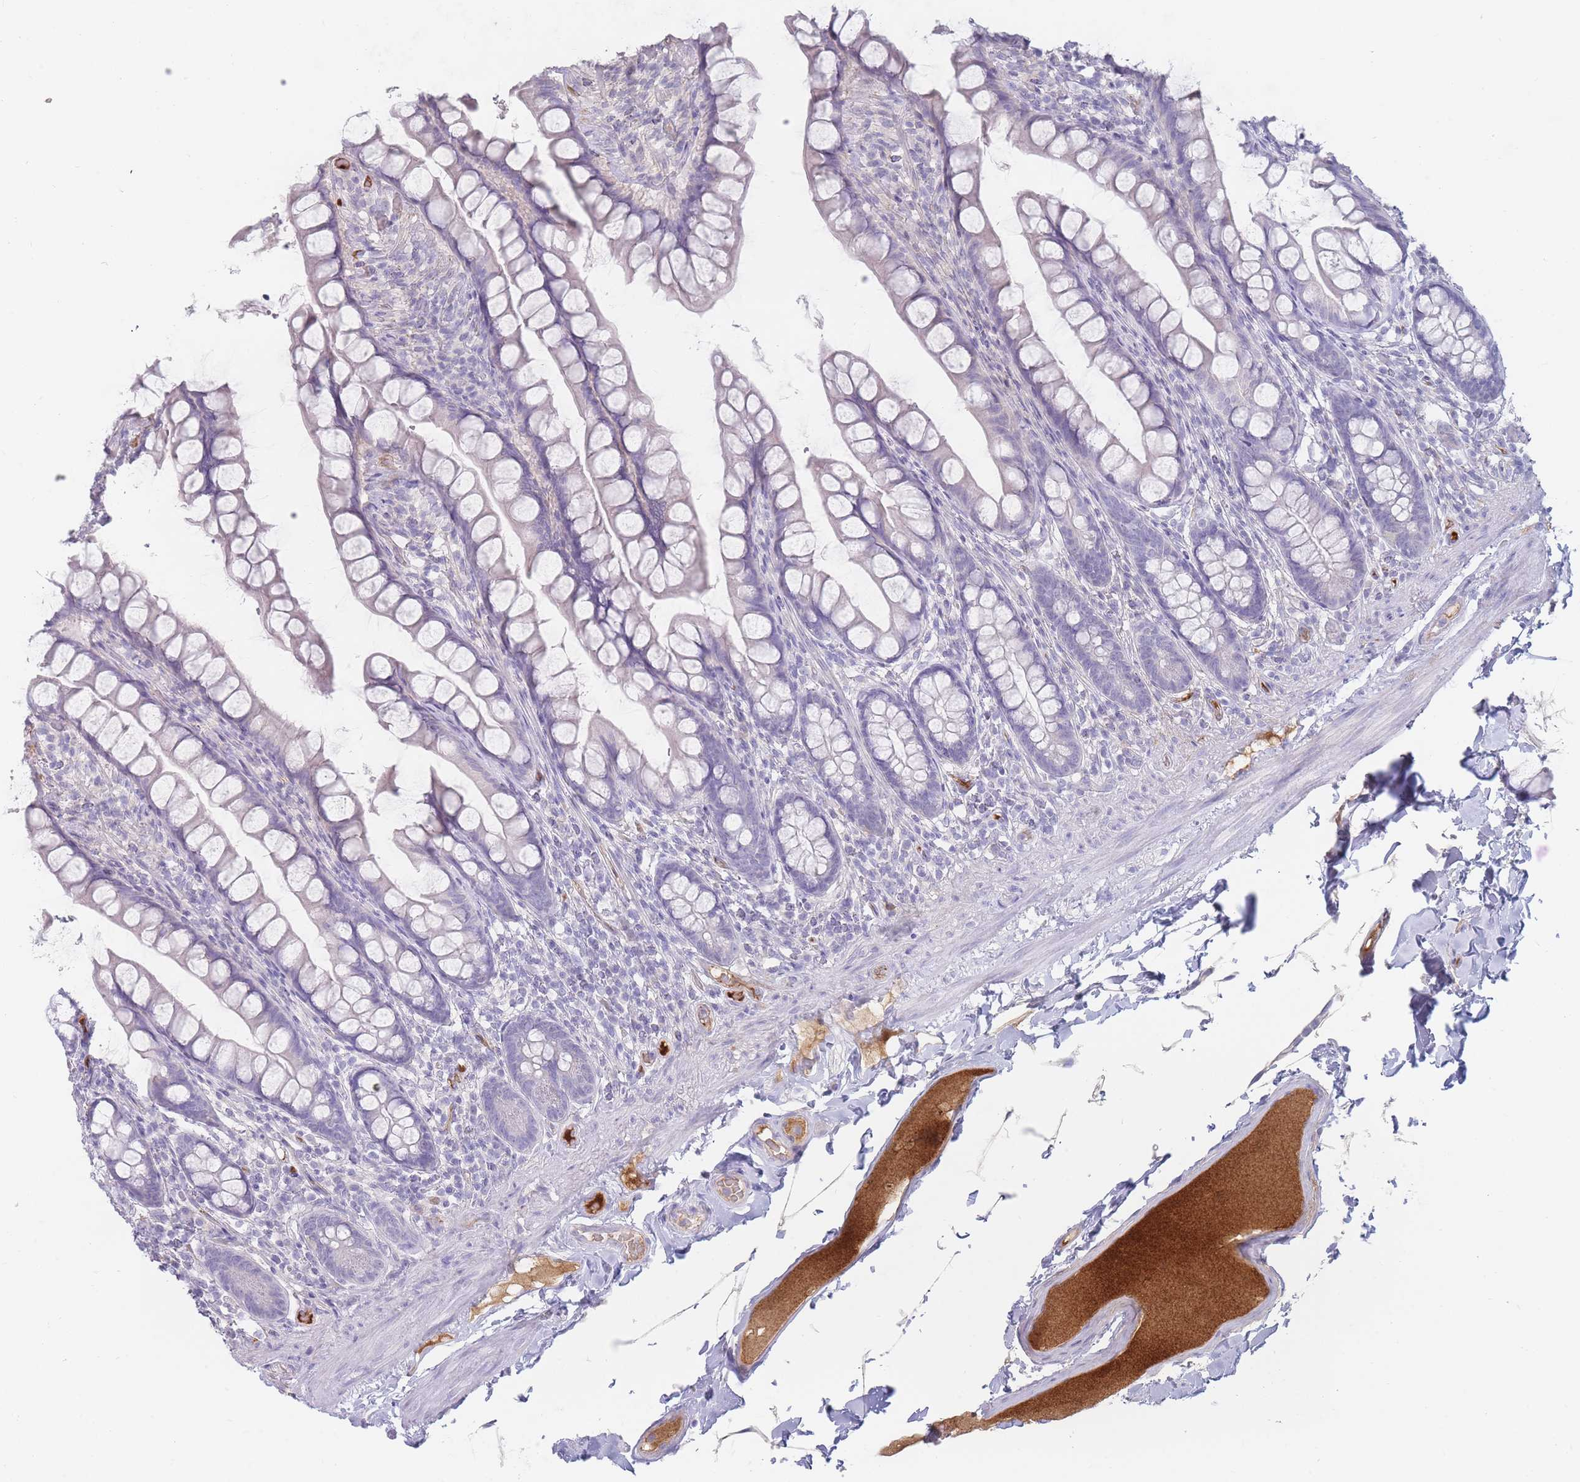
{"staining": {"intensity": "negative", "quantity": "none", "location": "none"}, "tissue": "small intestine", "cell_type": "Glandular cells", "image_type": "normal", "snomed": [{"axis": "morphology", "description": "Normal tissue, NOS"}, {"axis": "topography", "description": "Small intestine"}], "caption": "Immunohistochemistry (IHC) image of unremarkable small intestine stained for a protein (brown), which reveals no positivity in glandular cells. Nuclei are stained in blue.", "gene": "PRG4", "patient": {"sex": "male", "age": 70}}